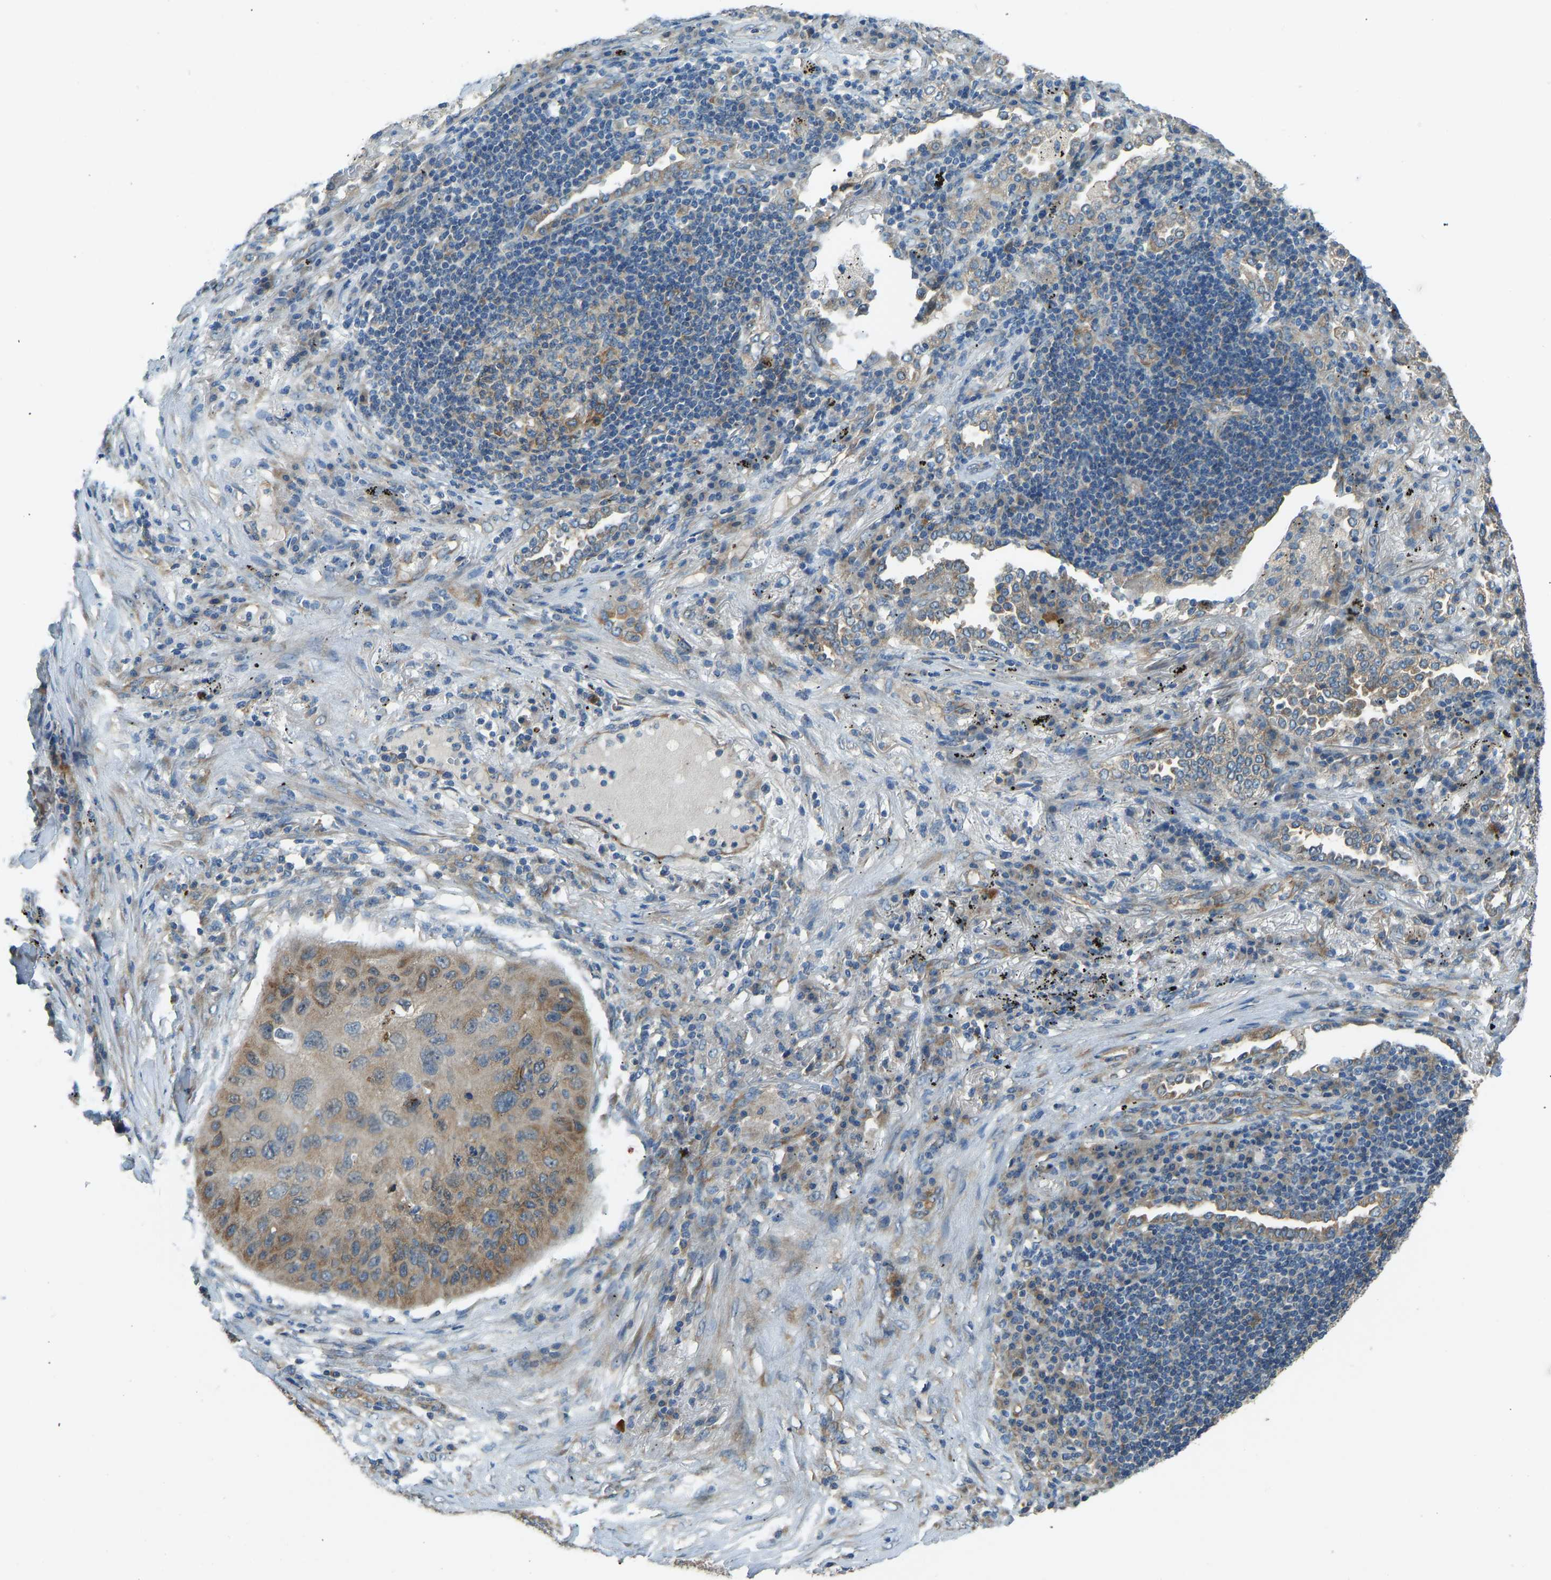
{"staining": {"intensity": "moderate", "quantity": ">75%", "location": "cytoplasmic/membranous"}, "tissue": "lung cancer", "cell_type": "Tumor cells", "image_type": "cancer", "snomed": [{"axis": "morphology", "description": "Squamous cell carcinoma, NOS"}, {"axis": "topography", "description": "Lung"}], "caption": "Lung cancer was stained to show a protein in brown. There is medium levels of moderate cytoplasmic/membranous staining in approximately >75% of tumor cells.", "gene": "STAU2", "patient": {"sex": "female", "age": 63}}